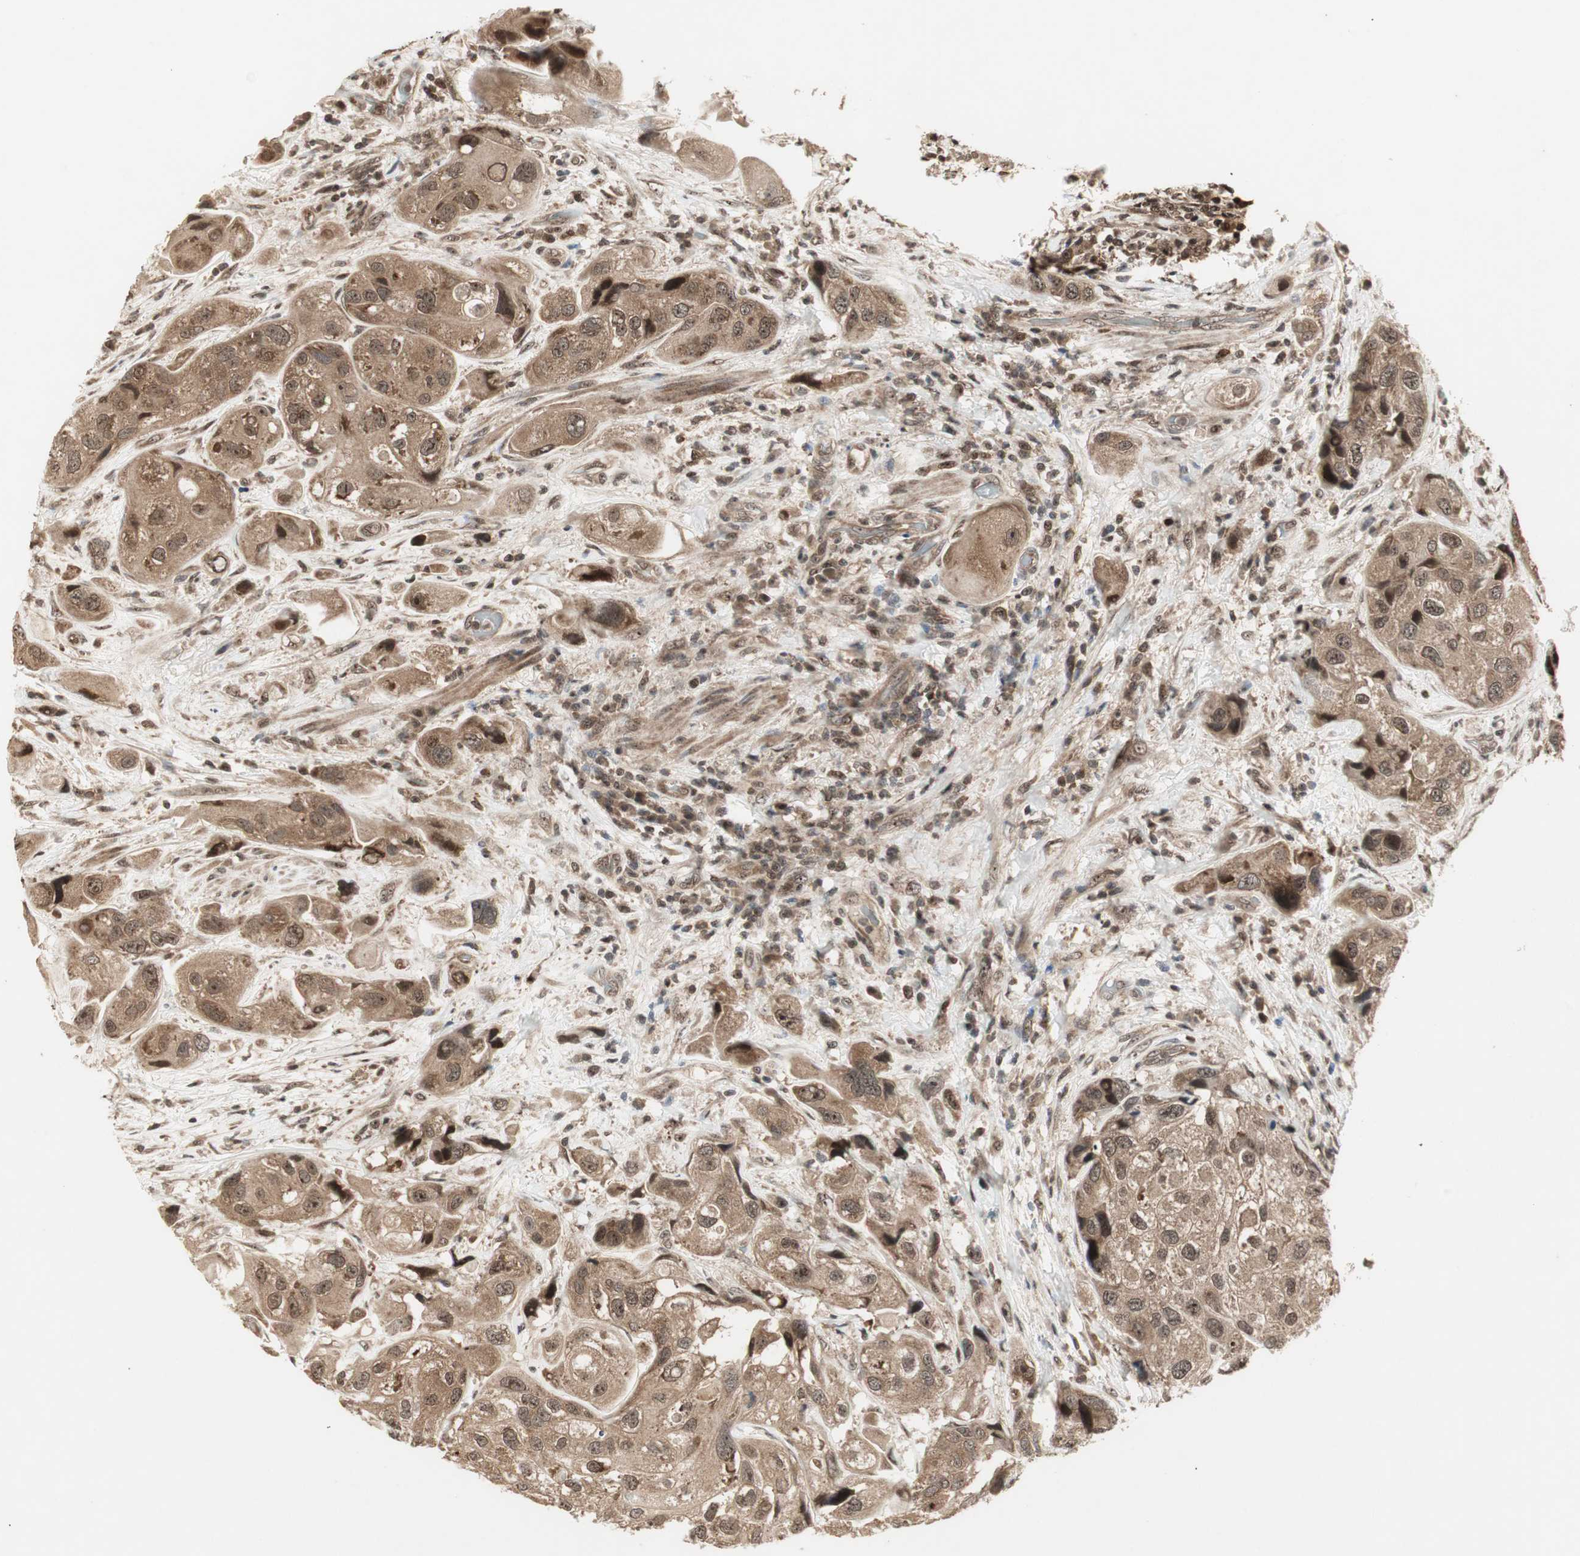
{"staining": {"intensity": "moderate", "quantity": ">75%", "location": "cytoplasmic/membranous,nuclear"}, "tissue": "urothelial cancer", "cell_type": "Tumor cells", "image_type": "cancer", "snomed": [{"axis": "morphology", "description": "Urothelial carcinoma, High grade"}, {"axis": "topography", "description": "Urinary bladder"}], "caption": "Immunohistochemistry (IHC) of urothelial carcinoma (high-grade) reveals medium levels of moderate cytoplasmic/membranous and nuclear expression in approximately >75% of tumor cells.", "gene": "CSNK2B", "patient": {"sex": "female", "age": 64}}